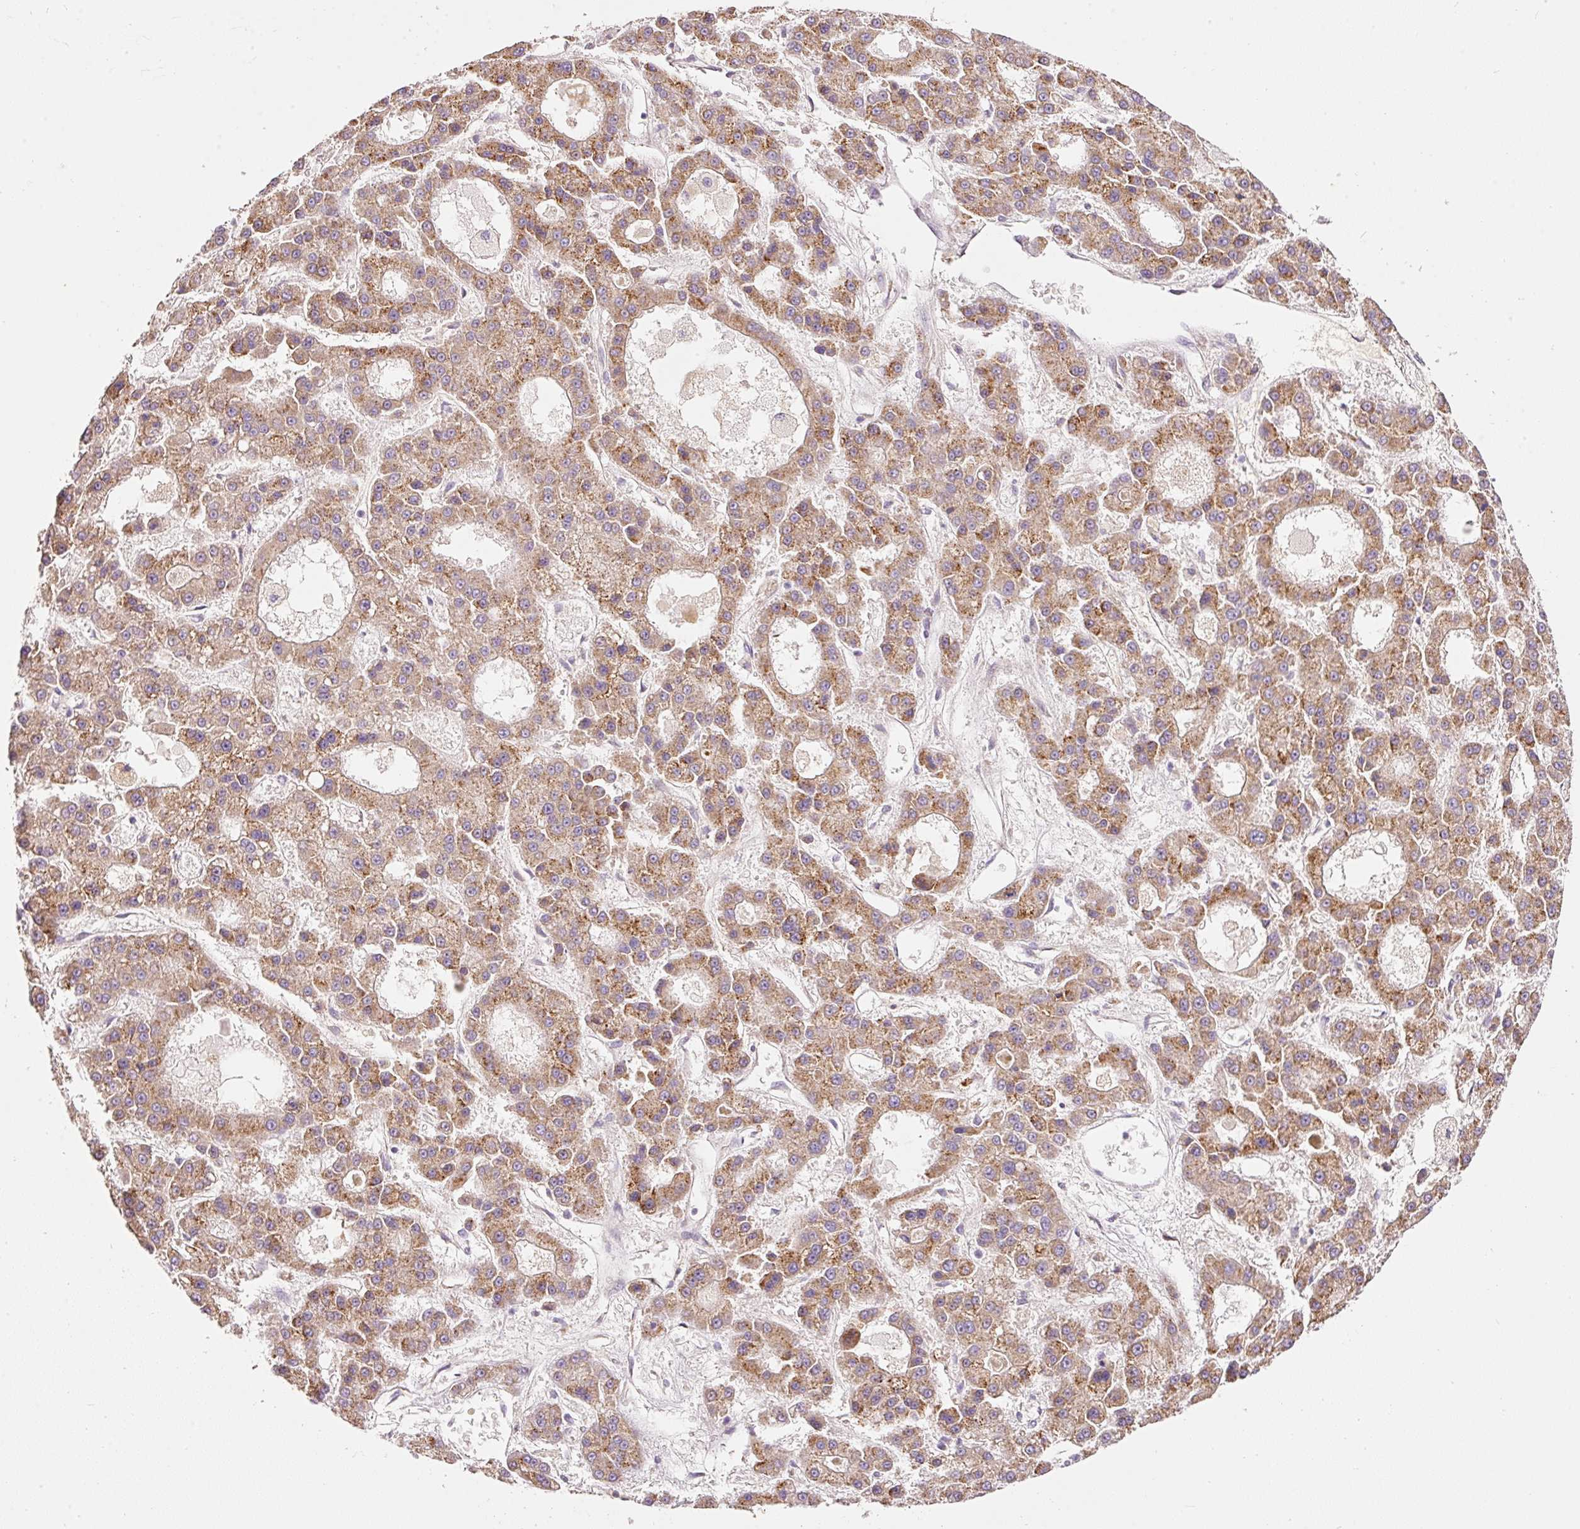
{"staining": {"intensity": "moderate", "quantity": ">75%", "location": "cytoplasmic/membranous"}, "tissue": "liver cancer", "cell_type": "Tumor cells", "image_type": "cancer", "snomed": [{"axis": "morphology", "description": "Carcinoma, Hepatocellular, NOS"}, {"axis": "topography", "description": "Liver"}], "caption": "Human liver hepatocellular carcinoma stained with a protein marker shows moderate staining in tumor cells.", "gene": "RSPO2", "patient": {"sex": "male", "age": 70}}